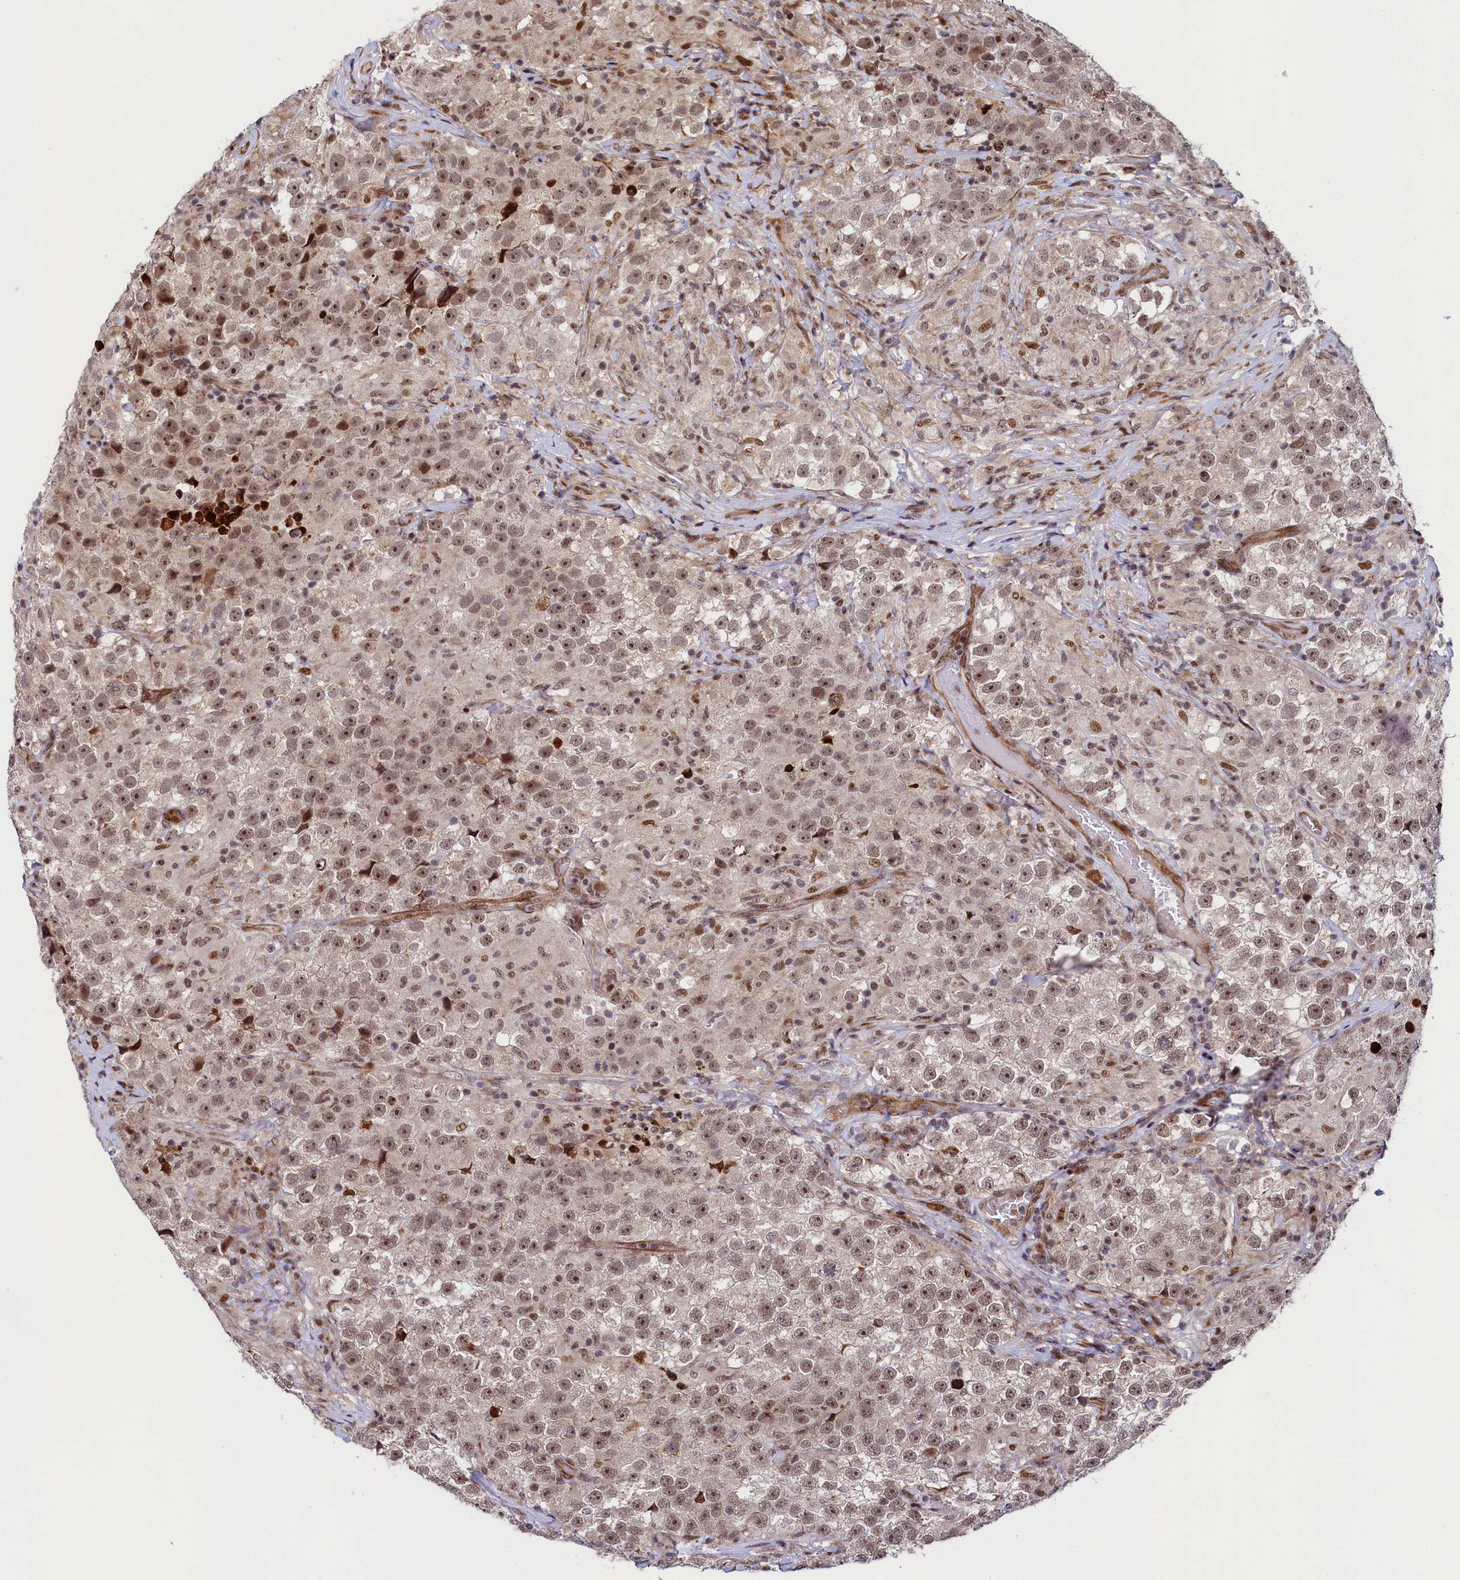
{"staining": {"intensity": "moderate", "quantity": ">75%", "location": "nuclear"}, "tissue": "testis cancer", "cell_type": "Tumor cells", "image_type": "cancer", "snomed": [{"axis": "morphology", "description": "Seminoma, NOS"}, {"axis": "topography", "description": "Testis"}], "caption": "Immunohistochemistry (IHC) of testis cancer displays medium levels of moderate nuclear staining in approximately >75% of tumor cells.", "gene": "LEO1", "patient": {"sex": "male", "age": 46}}